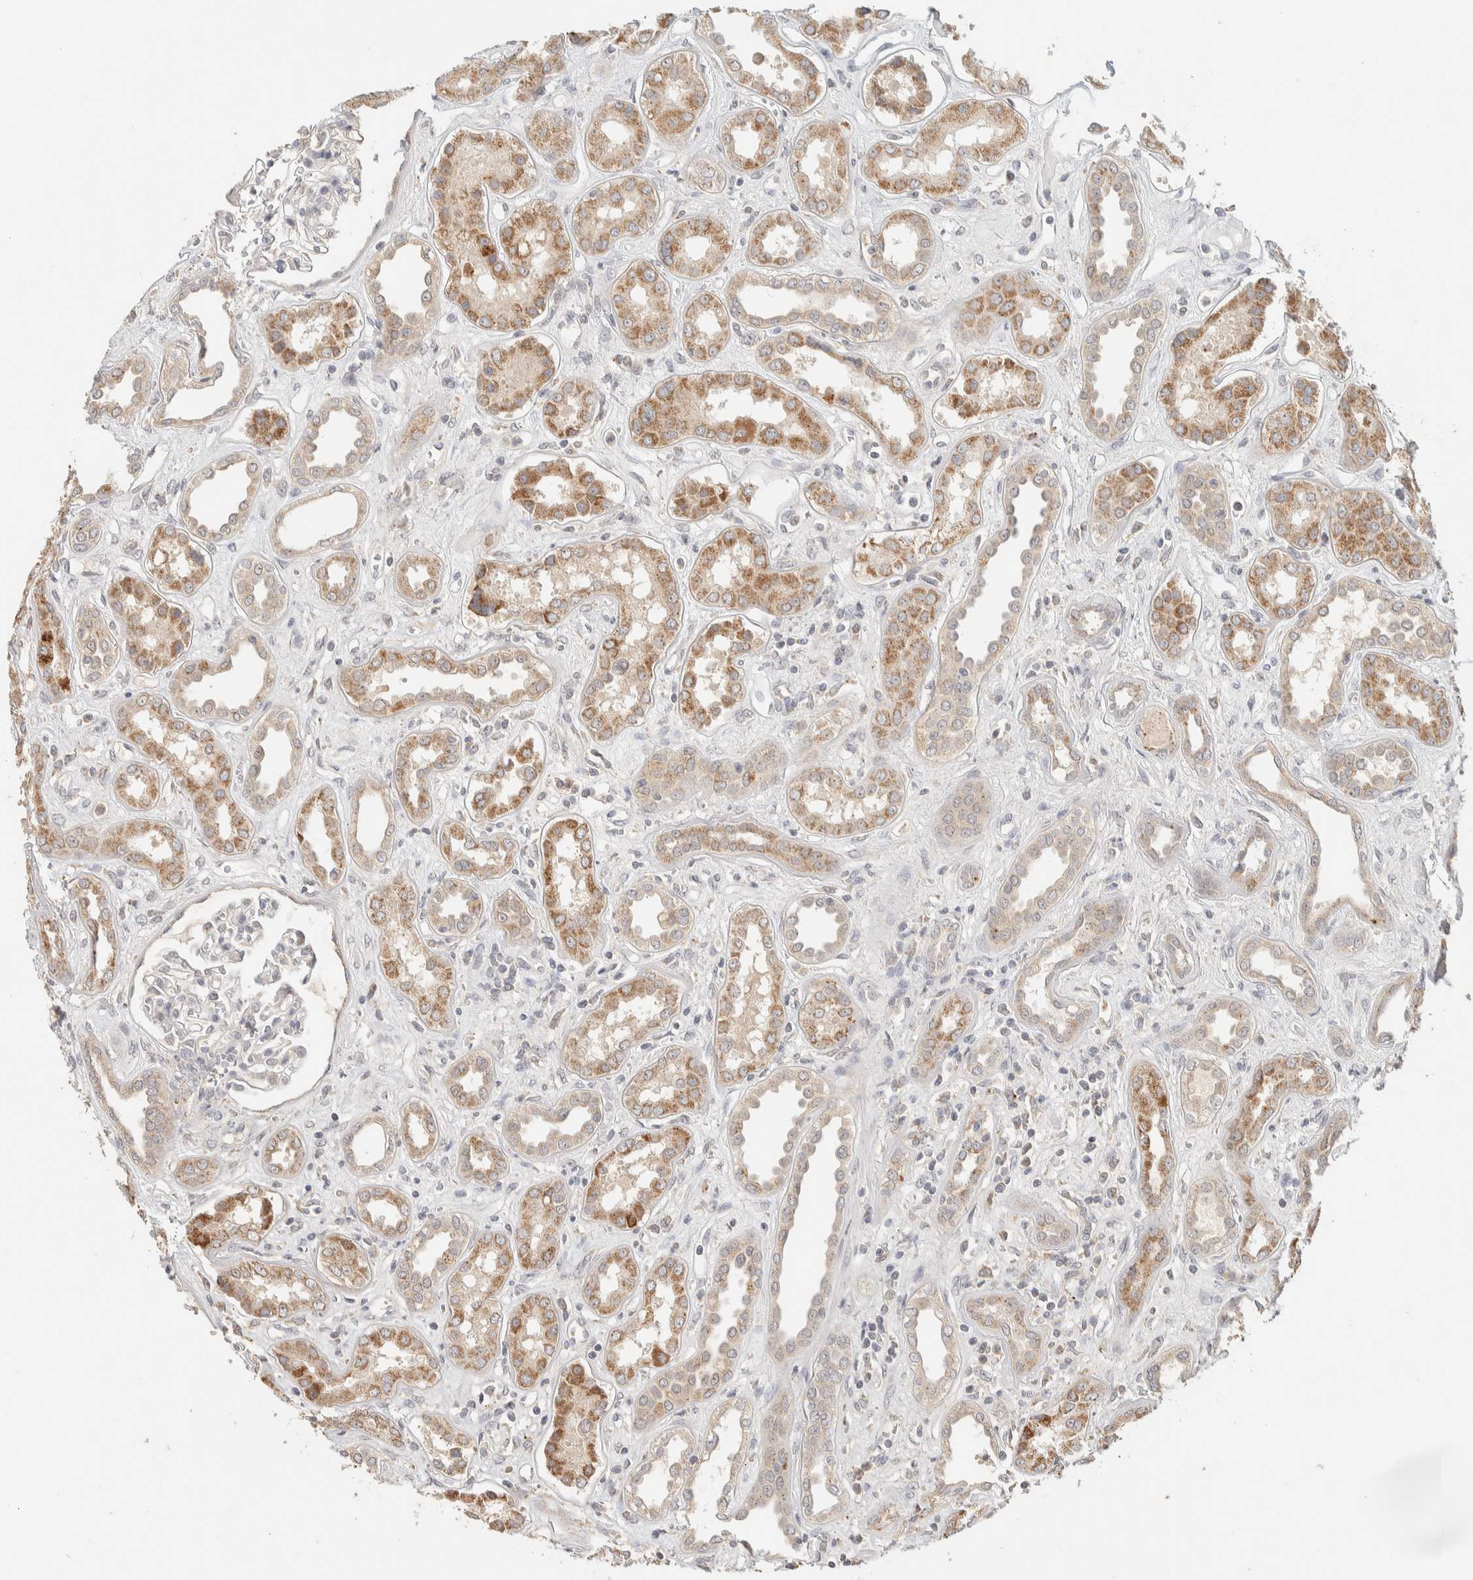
{"staining": {"intensity": "weak", "quantity": "<25%", "location": "cytoplasmic/membranous"}, "tissue": "kidney", "cell_type": "Cells in glomeruli", "image_type": "normal", "snomed": [{"axis": "morphology", "description": "Normal tissue, NOS"}, {"axis": "topography", "description": "Kidney"}], "caption": "Immunohistochemical staining of normal kidney displays no significant positivity in cells in glomeruli.", "gene": "ITPA", "patient": {"sex": "male", "age": 59}}